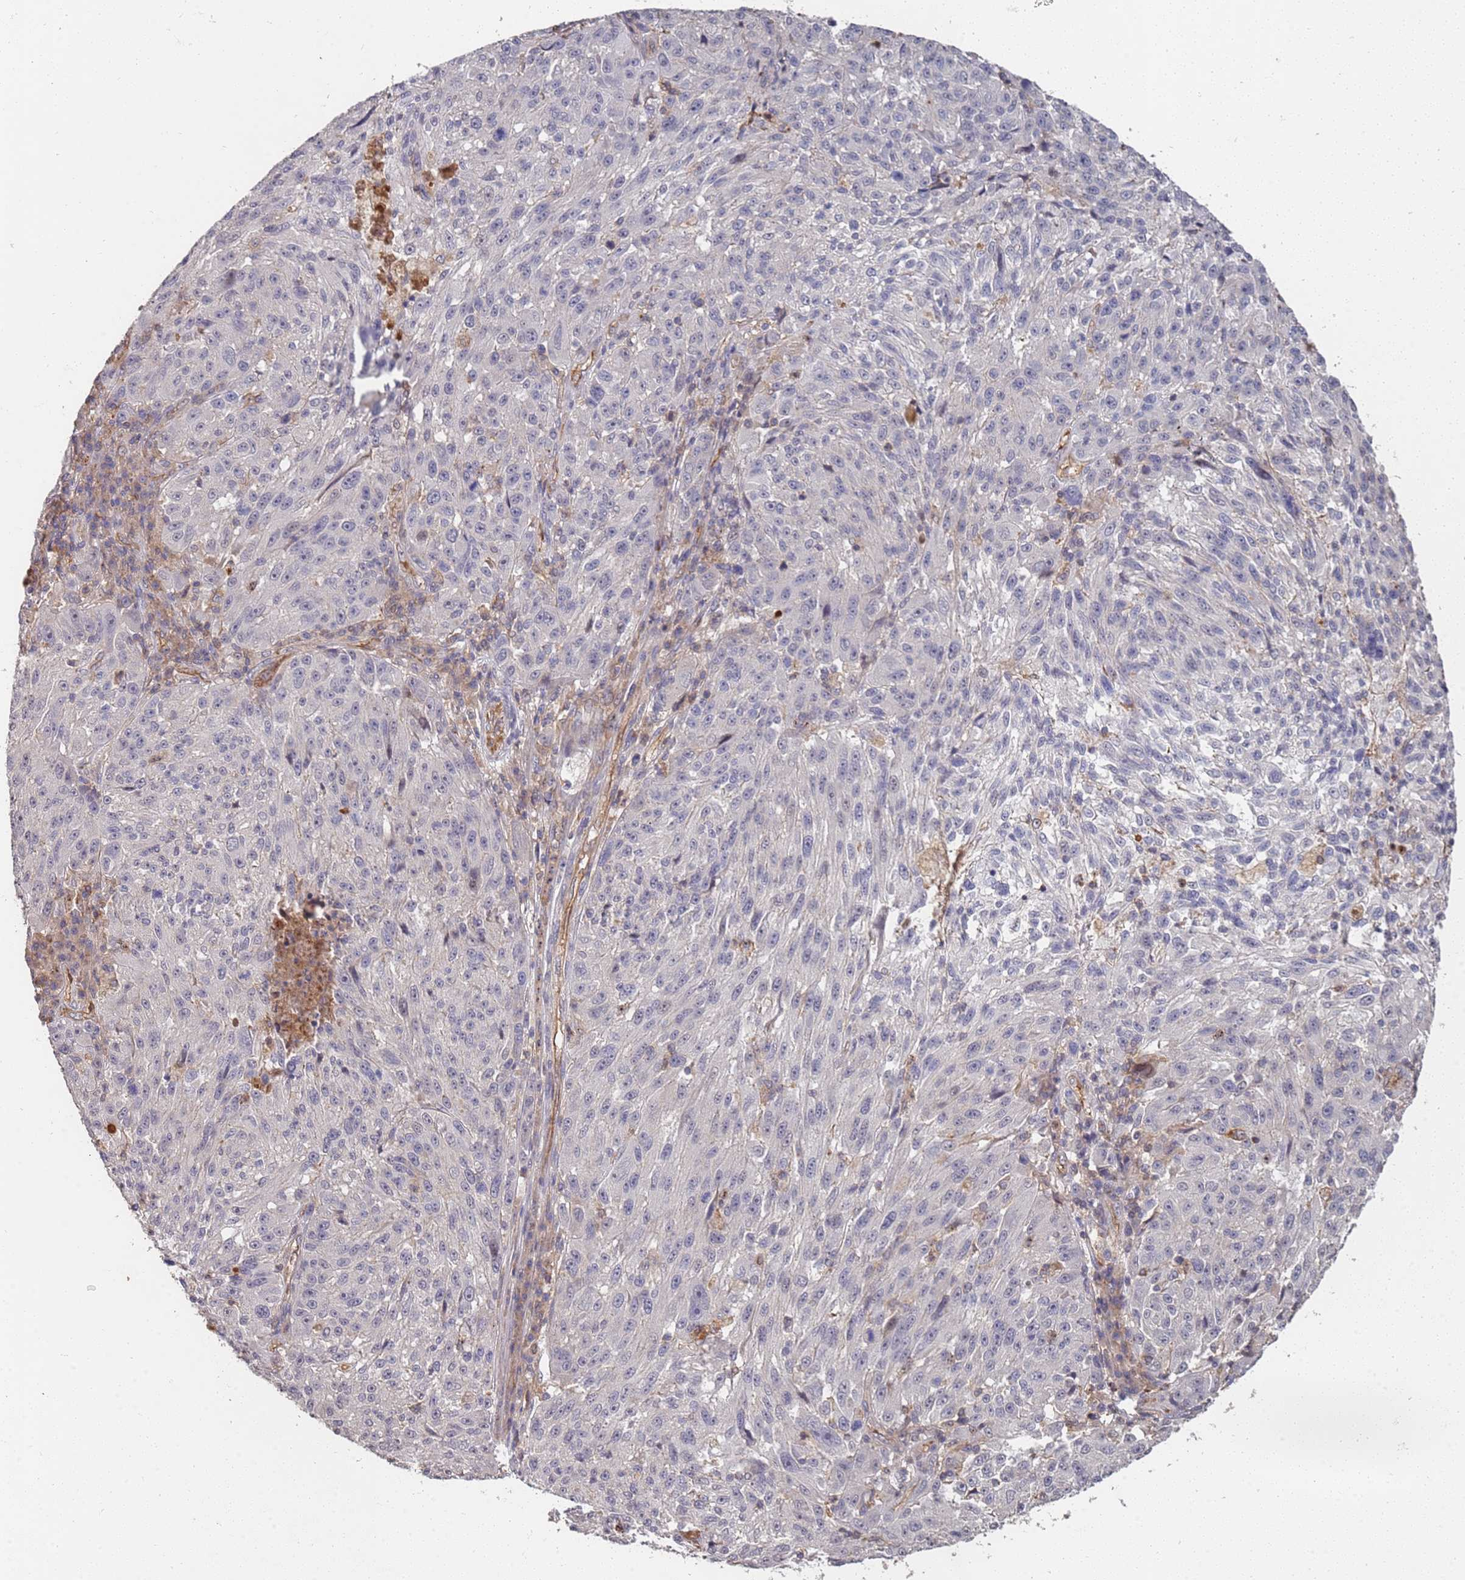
{"staining": {"intensity": "negative", "quantity": "none", "location": "none"}, "tissue": "melanoma", "cell_type": "Tumor cells", "image_type": "cancer", "snomed": [{"axis": "morphology", "description": "Malignant melanoma, NOS"}, {"axis": "topography", "description": "Skin"}], "caption": "Tumor cells are negative for brown protein staining in melanoma. (Immunohistochemistry (ihc), brightfield microscopy, high magnification).", "gene": "ABCB6", "patient": {"sex": "male", "age": 53}}